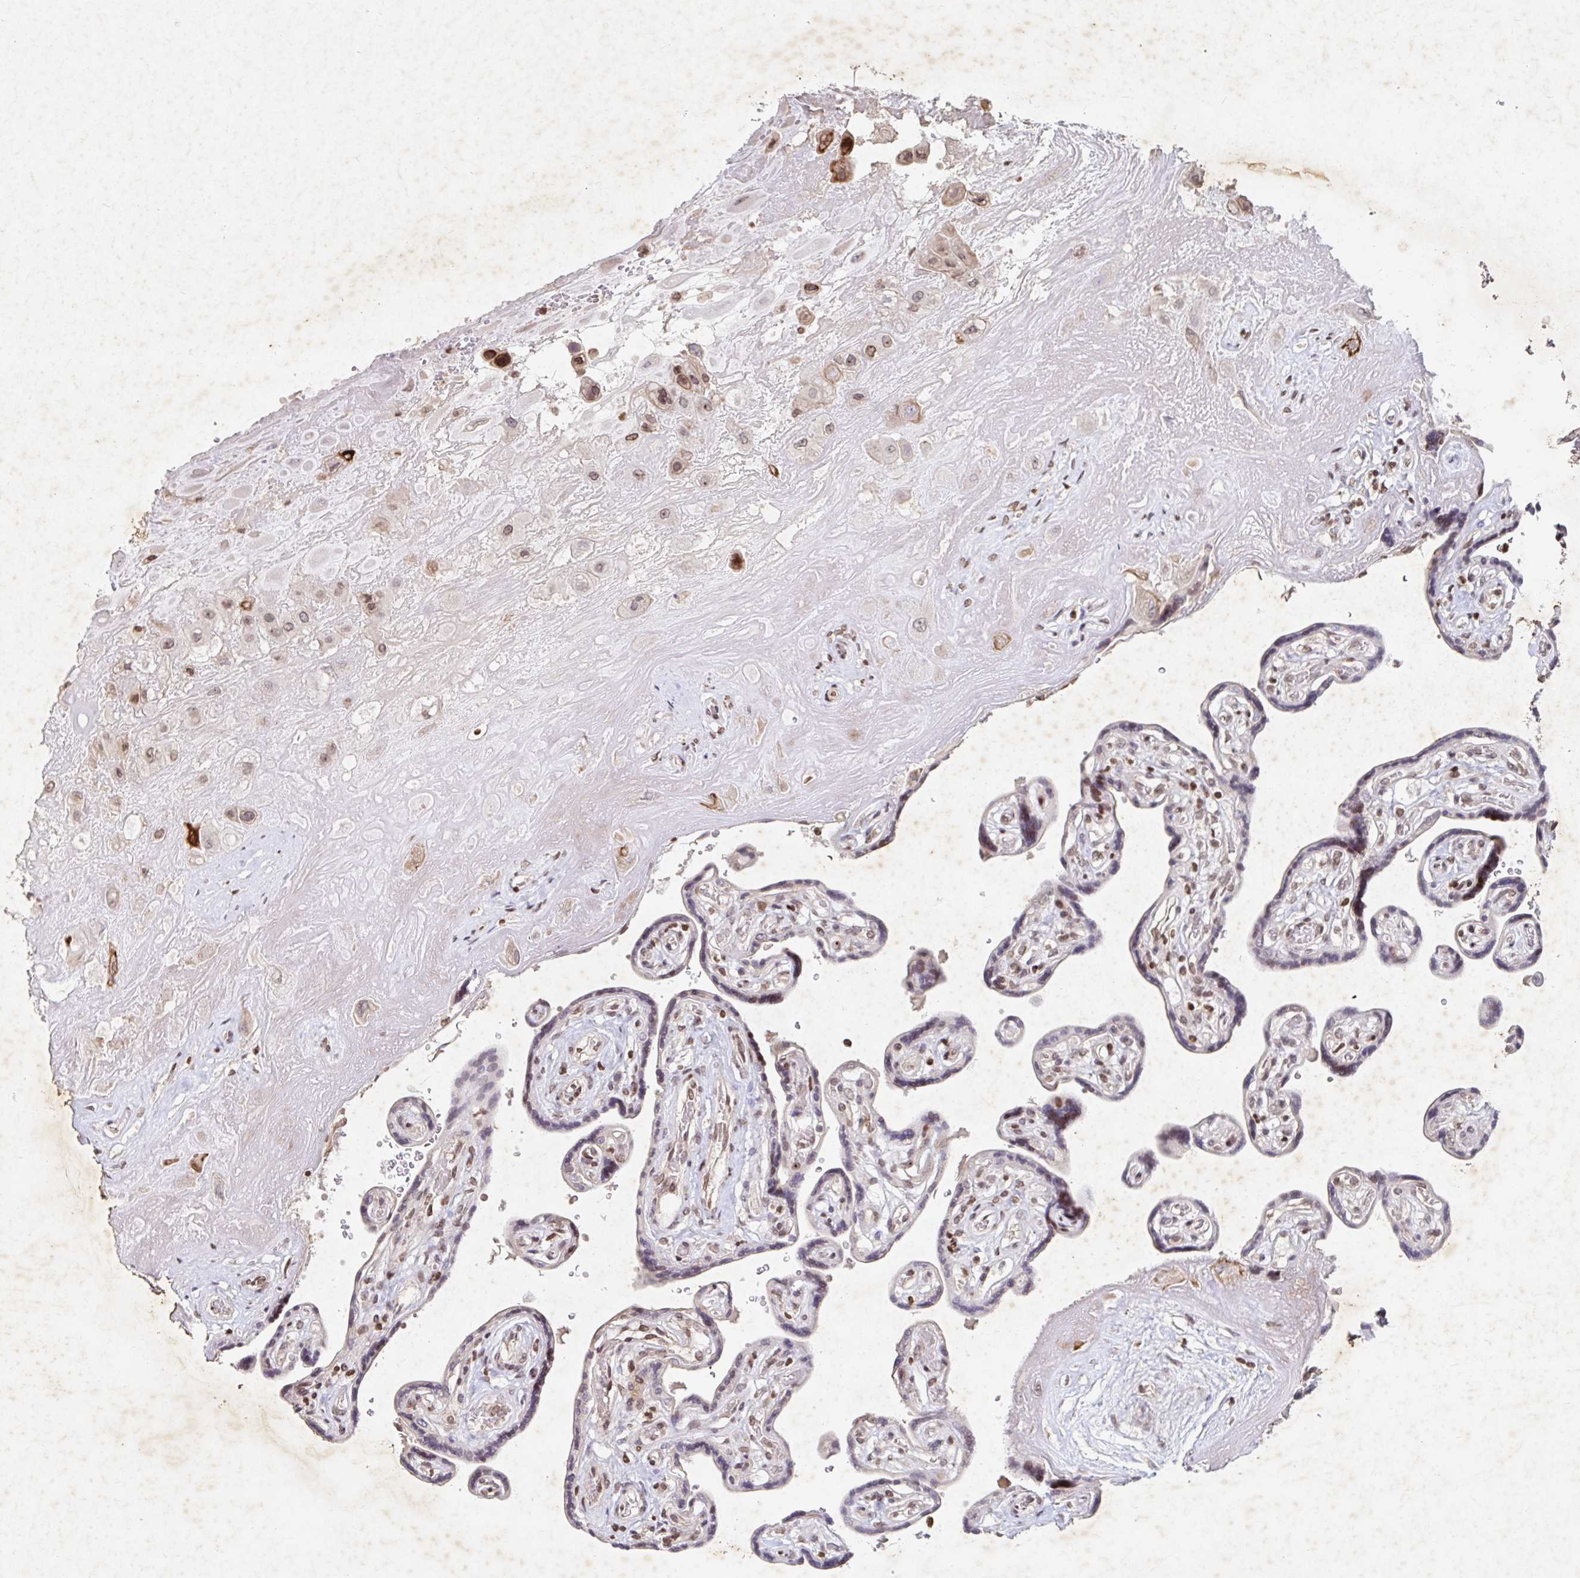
{"staining": {"intensity": "moderate", "quantity": ">75%", "location": "nuclear"}, "tissue": "placenta", "cell_type": "Decidual cells", "image_type": "normal", "snomed": [{"axis": "morphology", "description": "Normal tissue, NOS"}, {"axis": "topography", "description": "Placenta"}], "caption": "Decidual cells display moderate nuclear expression in approximately >75% of cells in benign placenta. (brown staining indicates protein expression, while blue staining denotes nuclei).", "gene": "C19orf53", "patient": {"sex": "female", "age": 32}}